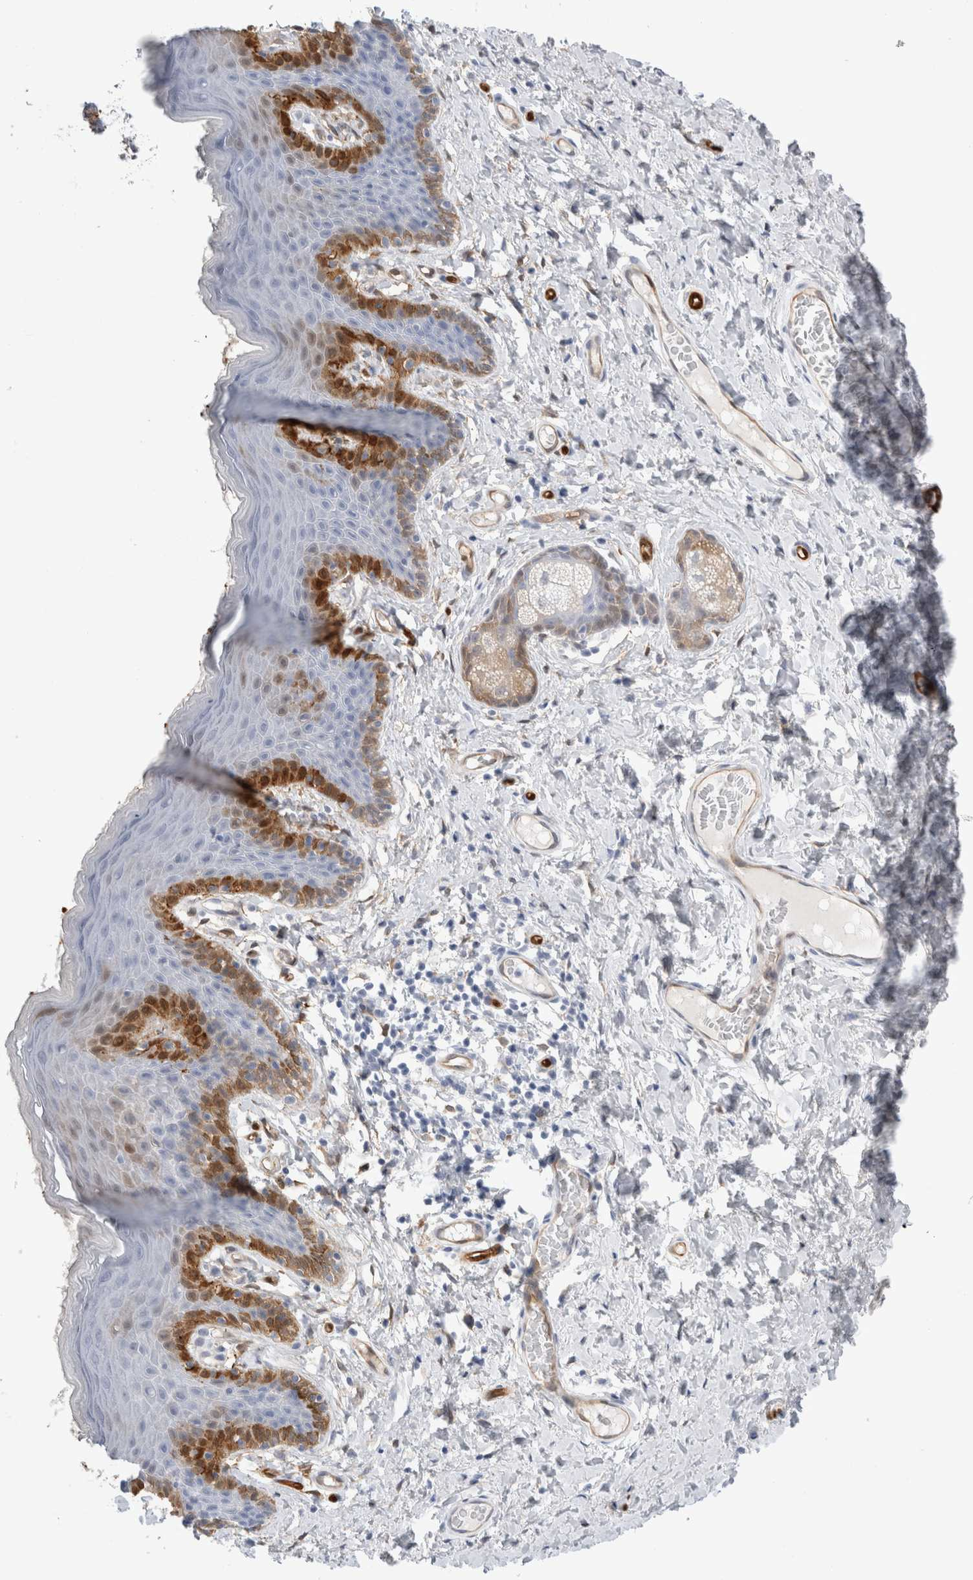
{"staining": {"intensity": "strong", "quantity": "<25%", "location": "cytoplasmic/membranous"}, "tissue": "skin", "cell_type": "Epidermal cells", "image_type": "normal", "snomed": [{"axis": "morphology", "description": "Normal tissue, NOS"}, {"axis": "topography", "description": "Vulva"}], "caption": "Skin stained with DAB immunohistochemistry (IHC) reveals medium levels of strong cytoplasmic/membranous staining in about <25% of epidermal cells.", "gene": "NAPEPLD", "patient": {"sex": "female", "age": 66}}